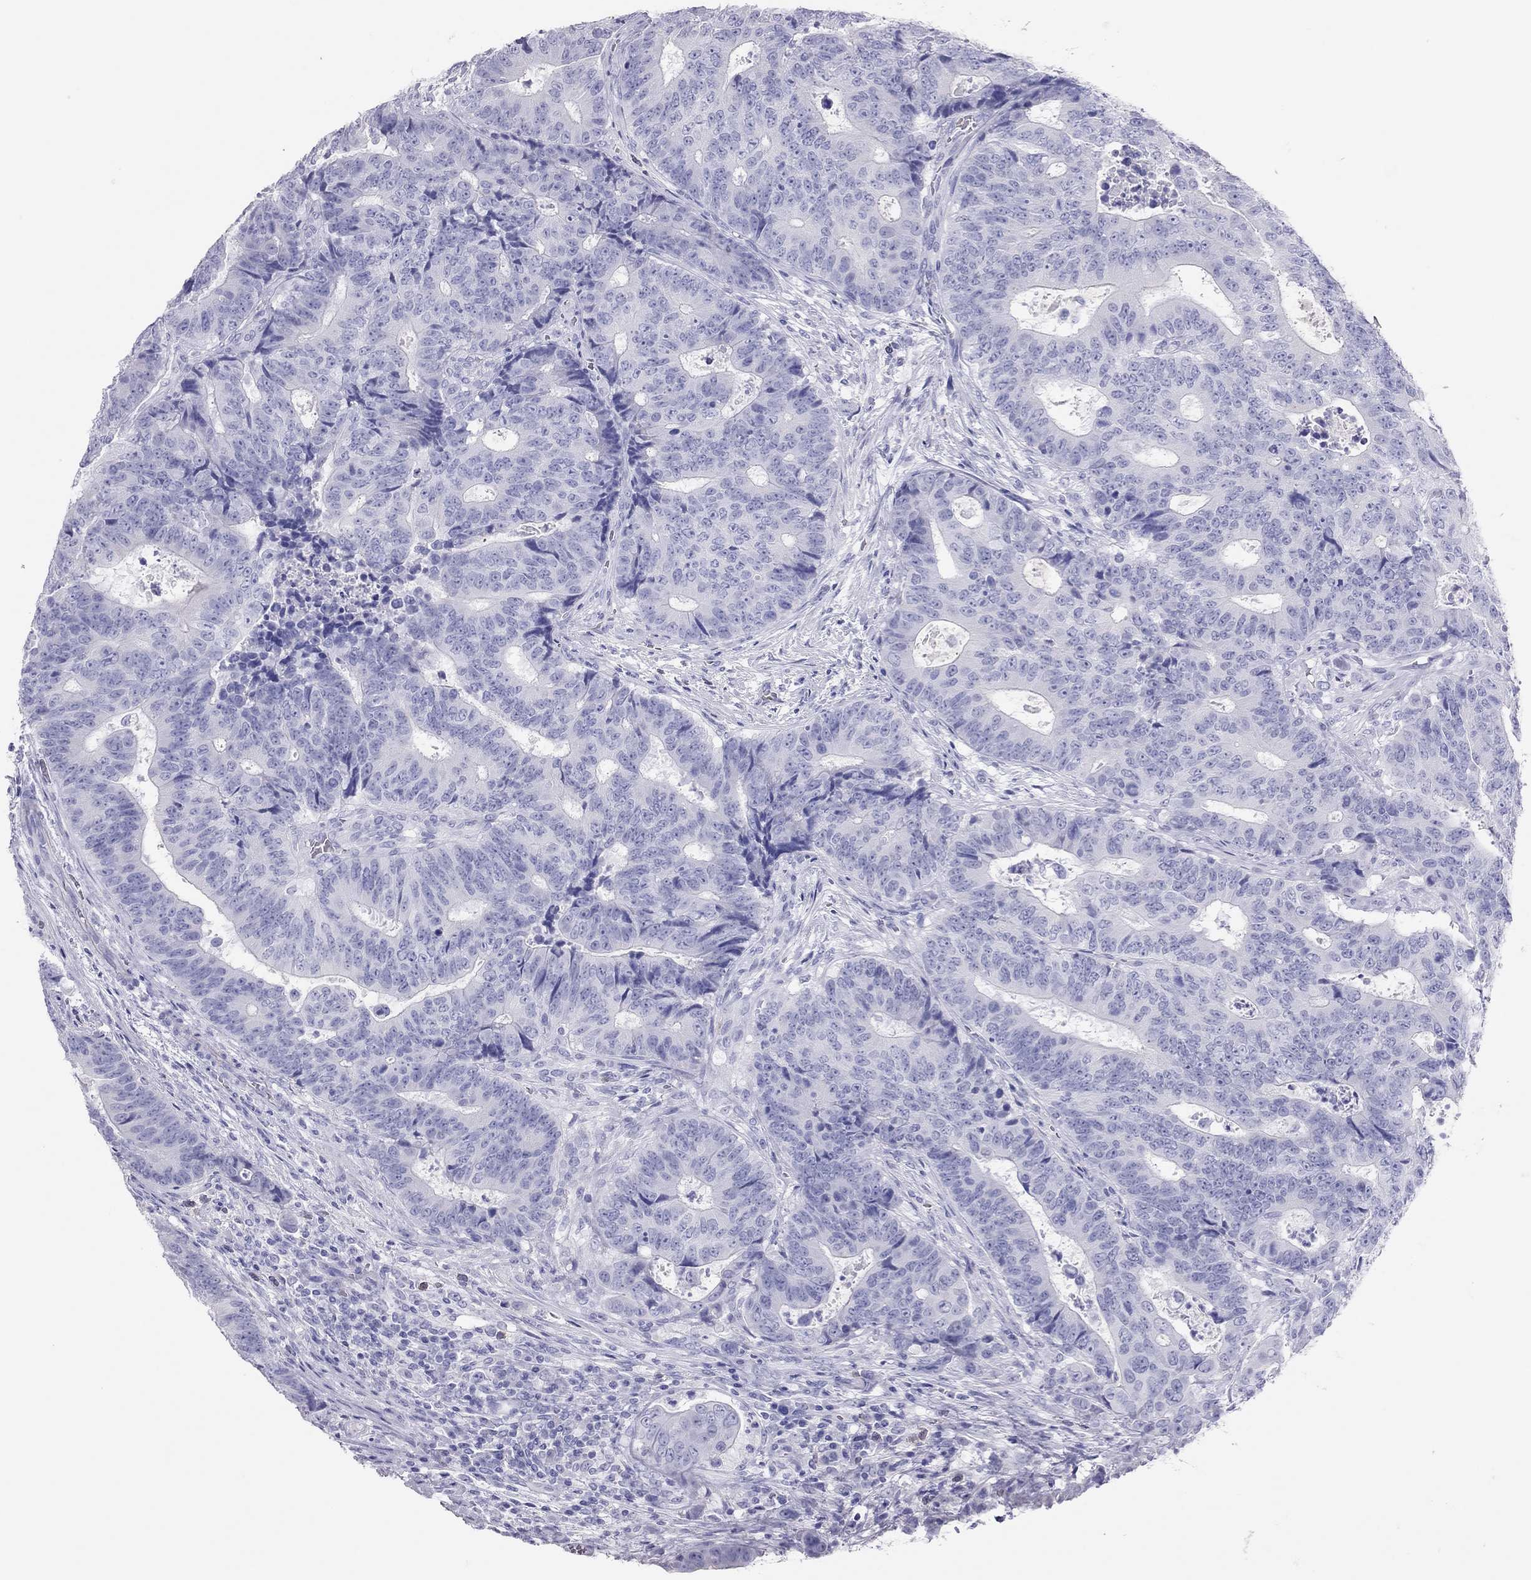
{"staining": {"intensity": "negative", "quantity": "none", "location": "none"}, "tissue": "colorectal cancer", "cell_type": "Tumor cells", "image_type": "cancer", "snomed": [{"axis": "morphology", "description": "Adenocarcinoma, NOS"}, {"axis": "topography", "description": "Colon"}], "caption": "High magnification brightfield microscopy of colorectal cancer stained with DAB (3,3'-diaminobenzidine) (brown) and counterstained with hematoxylin (blue): tumor cells show no significant staining.", "gene": "TSHB", "patient": {"sex": "female", "age": 48}}